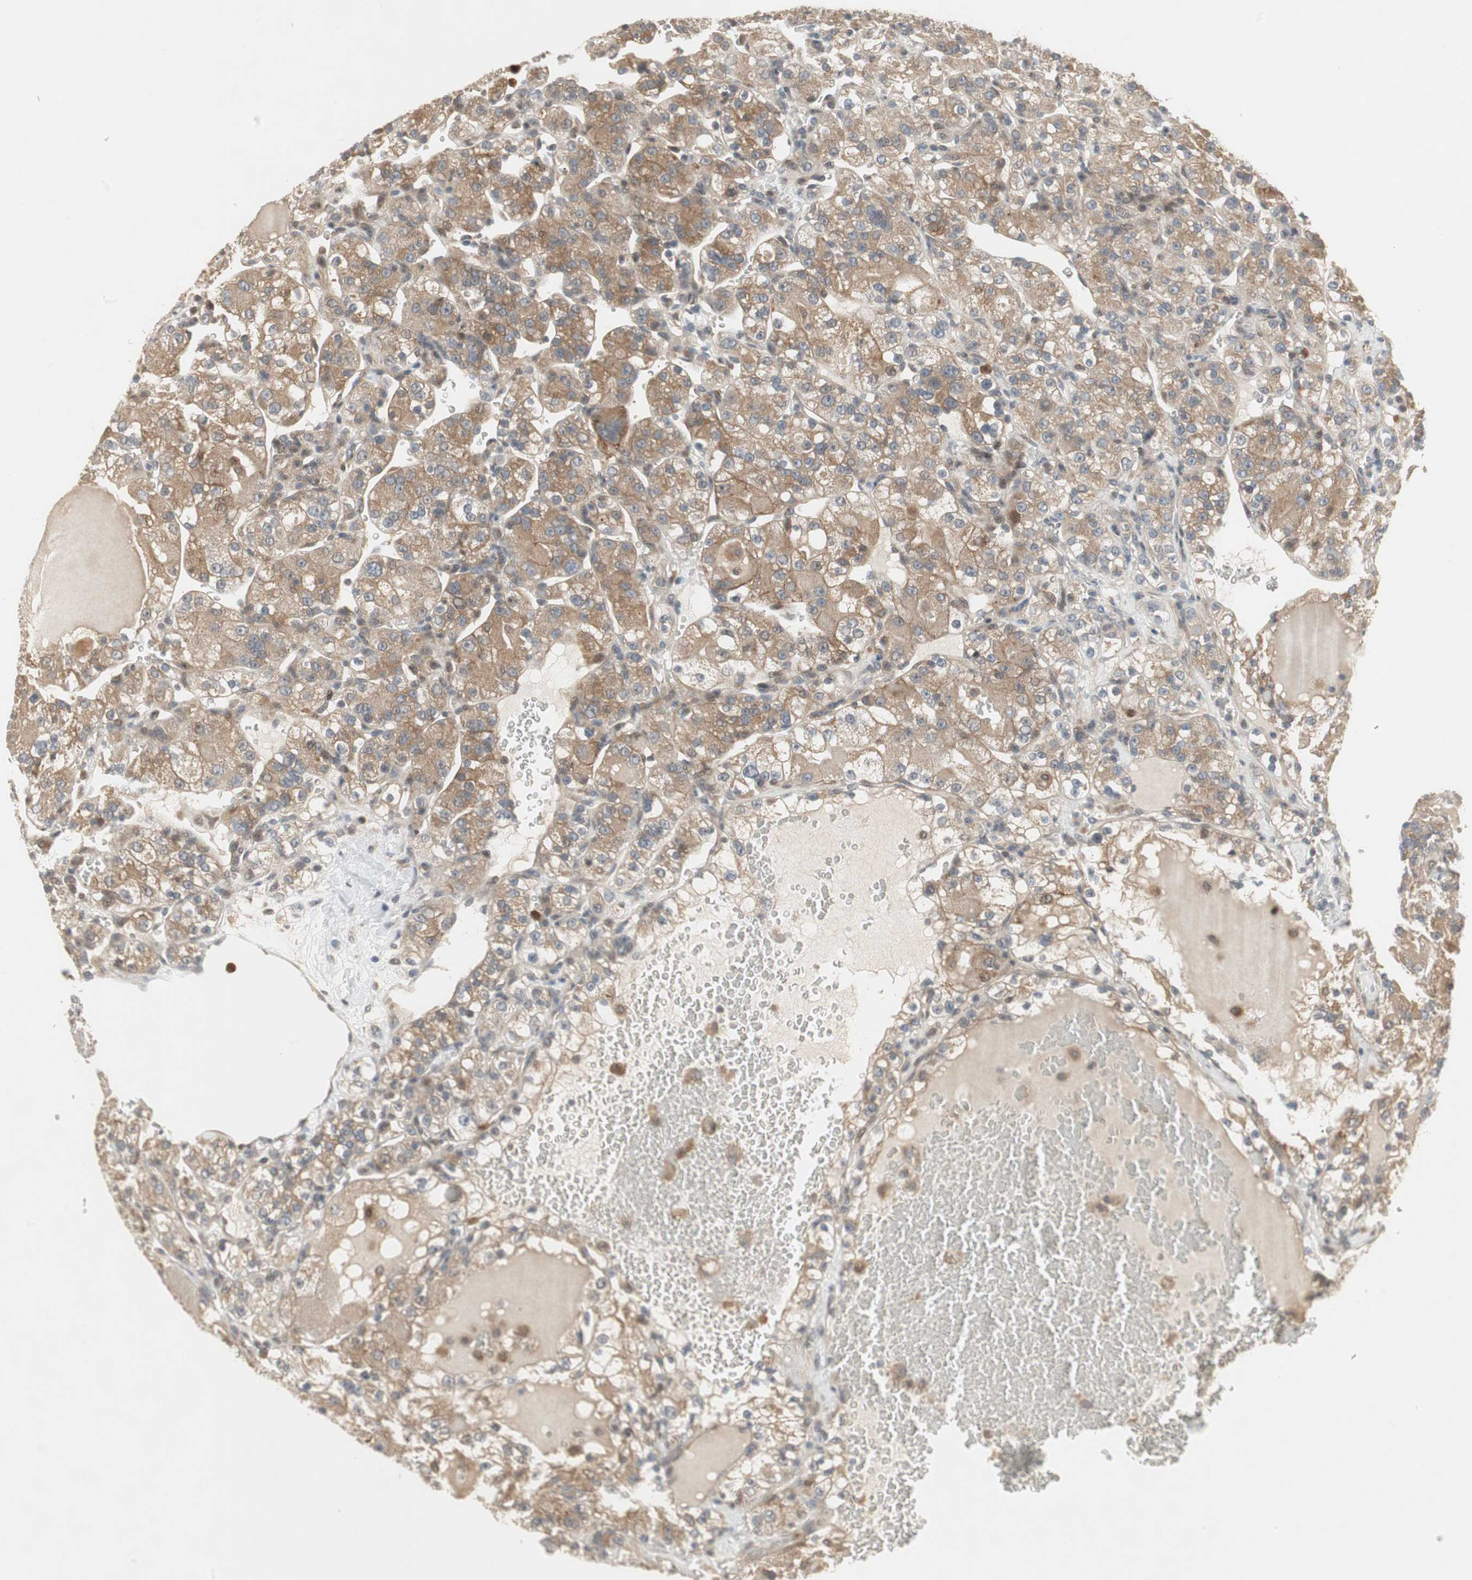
{"staining": {"intensity": "moderate", "quantity": ">75%", "location": "cytoplasmic/membranous"}, "tissue": "renal cancer", "cell_type": "Tumor cells", "image_type": "cancer", "snomed": [{"axis": "morphology", "description": "Normal tissue, NOS"}, {"axis": "morphology", "description": "Adenocarcinoma, NOS"}, {"axis": "topography", "description": "Kidney"}], "caption": "Renal cancer stained for a protein exhibits moderate cytoplasmic/membranous positivity in tumor cells.", "gene": "SNX4", "patient": {"sex": "male", "age": 61}}